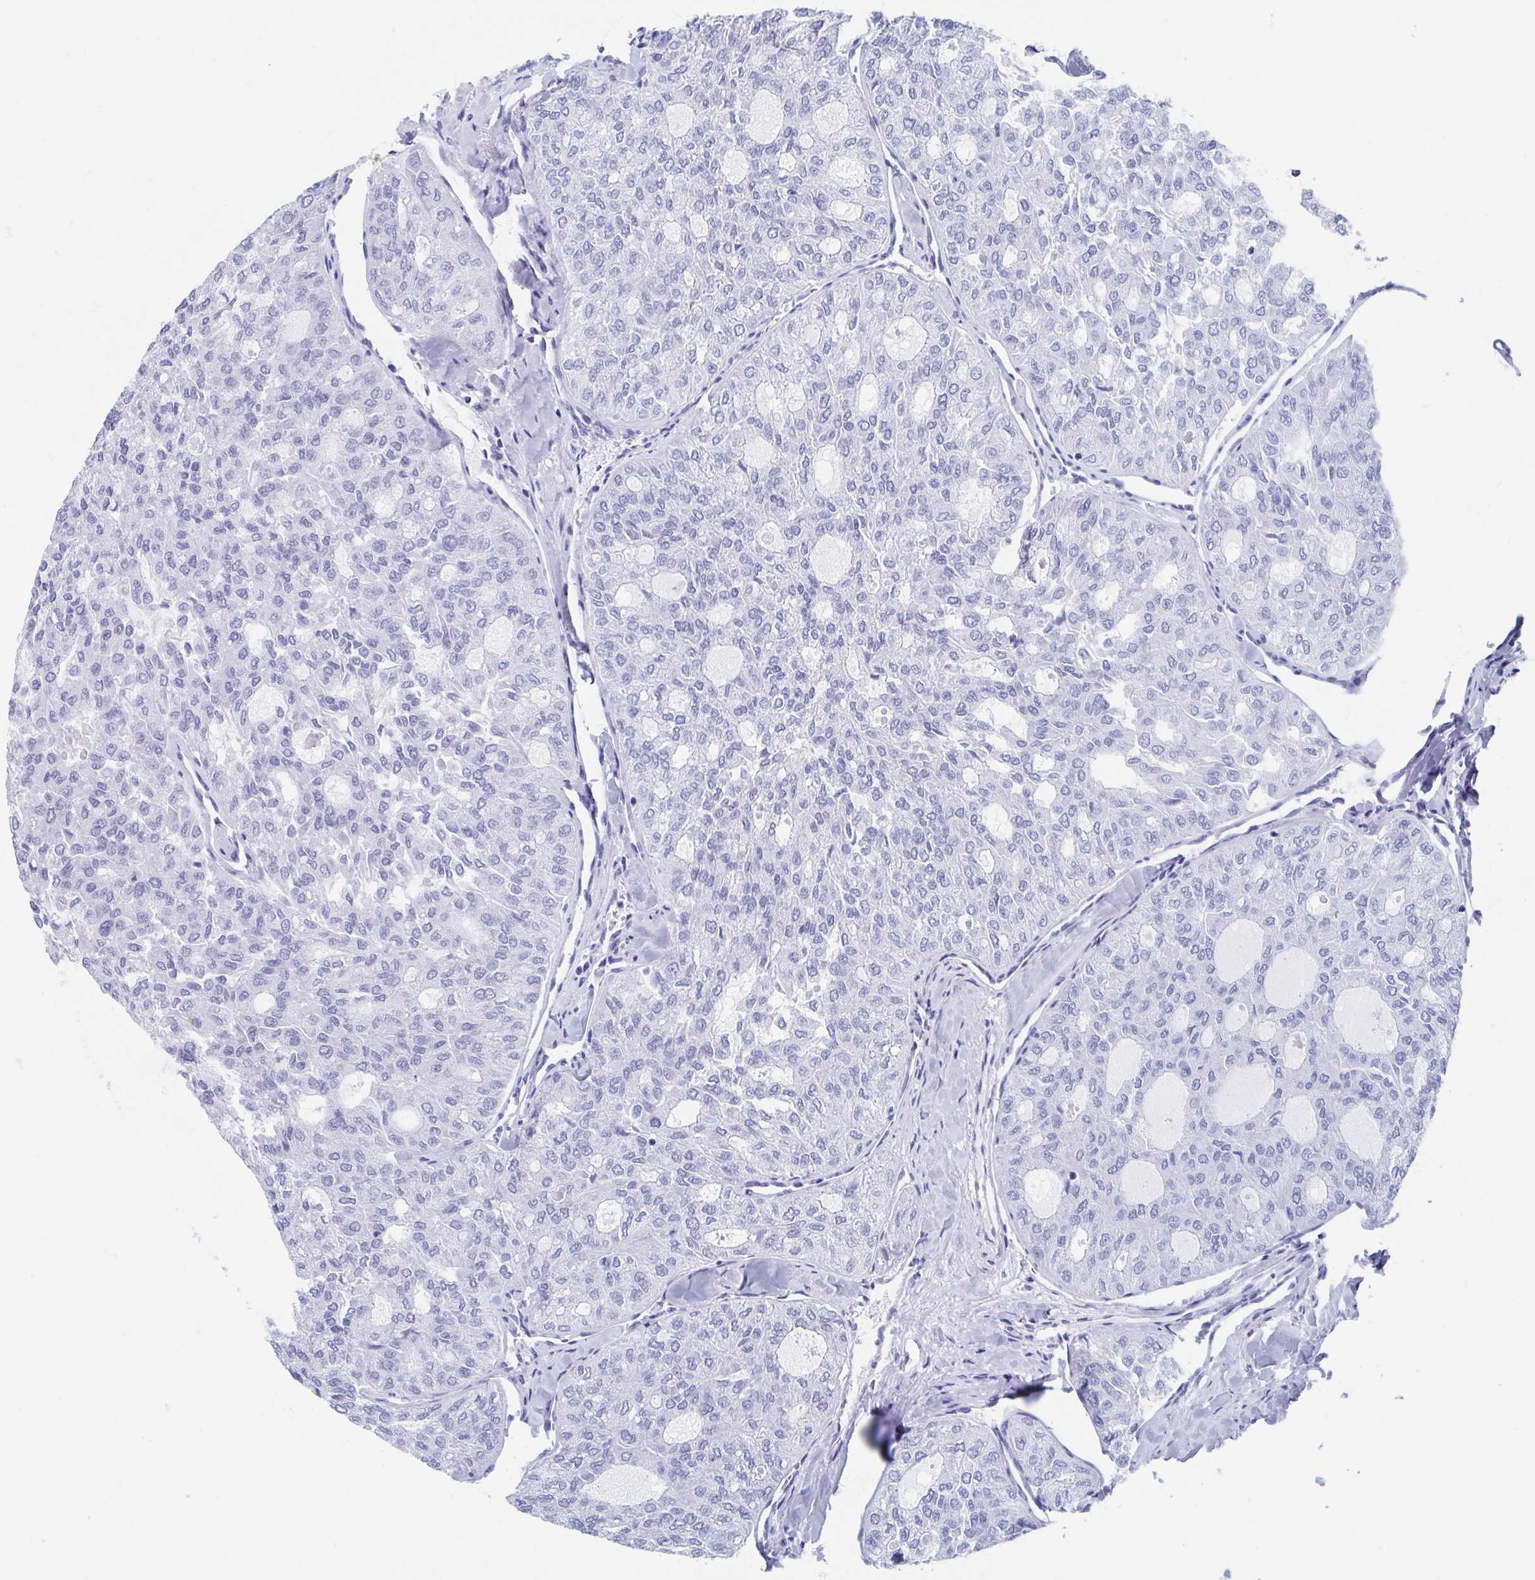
{"staining": {"intensity": "negative", "quantity": "none", "location": "none"}, "tissue": "thyroid cancer", "cell_type": "Tumor cells", "image_type": "cancer", "snomed": [{"axis": "morphology", "description": "Follicular adenoma carcinoma, NOS"}, {"axis": "topography", "description": "Thyroid gland"}], "caption": "An image of thyroid cancer (follicular adenoma carcinoma) stained for a protein shows no brown staining in tumor cells. The staining was performed using DAB to visualize the protein expression in brown, while the nuclei were stained in blue with hematoxylin (Magnification: 20x).", "gene": "HDGFL1", "patient": {"sex": "male", "age": 75}}